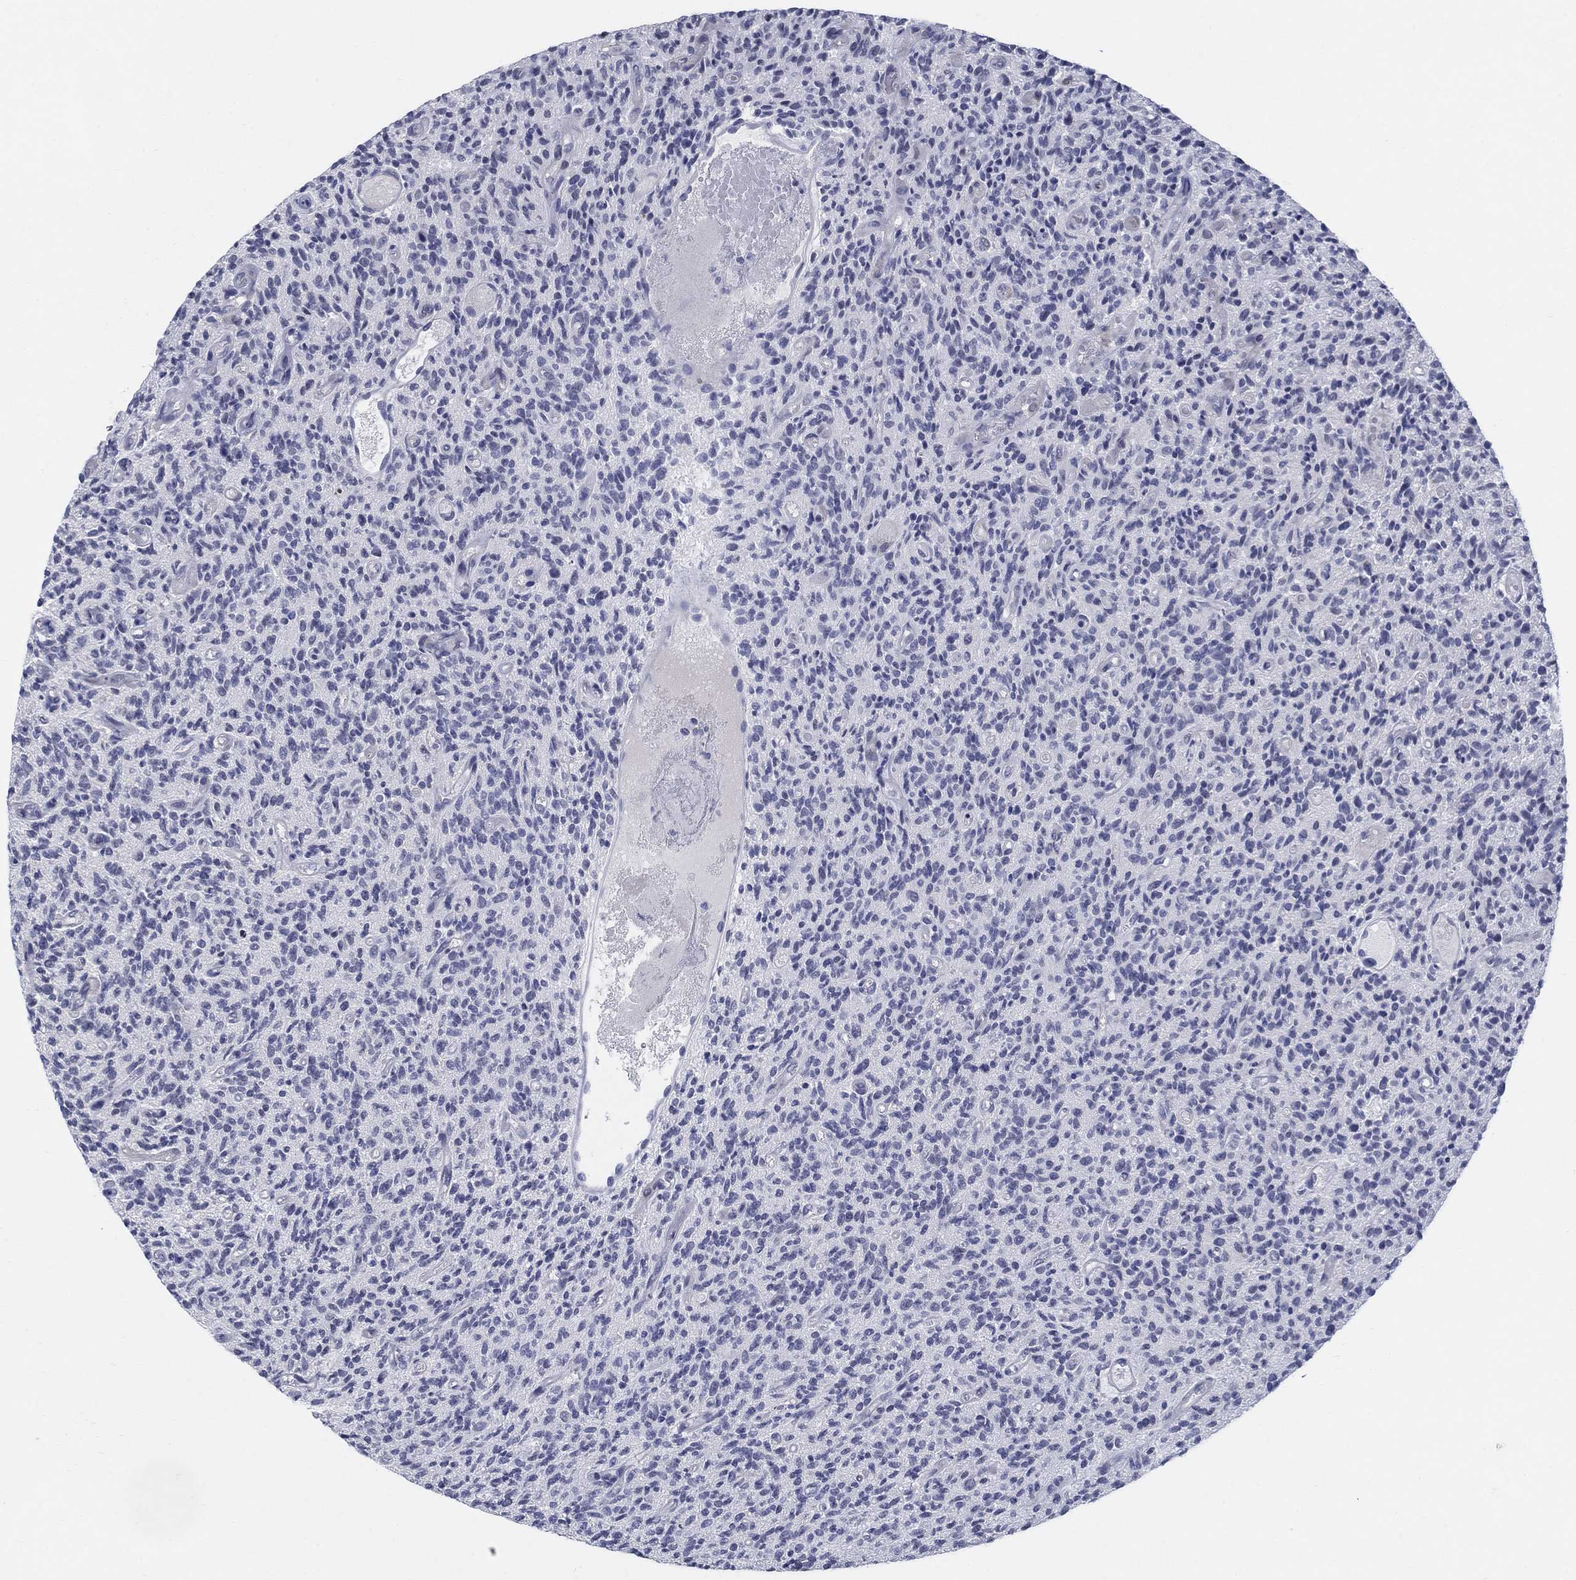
{"staining": {"intensity": "negative", "quantity": "none", "location": "none"}, "tissue": "glioma", "cell_type": "Tumor cells", "image_type": "cancer", "snomed": [{"axis": "morphology", "description": "Glioma, malignant, High grade"}, {"axis": "topography", "description": "Brain"}], "caption": "DAB immunohistochemical staining of malignant high-grade glioma shows no significant staining in tumor cells. (DAB immunohistochemistry with hematoxylin counter stain).", "gene": "CENPE", "patient": {"sex": "male", "age": 64}}